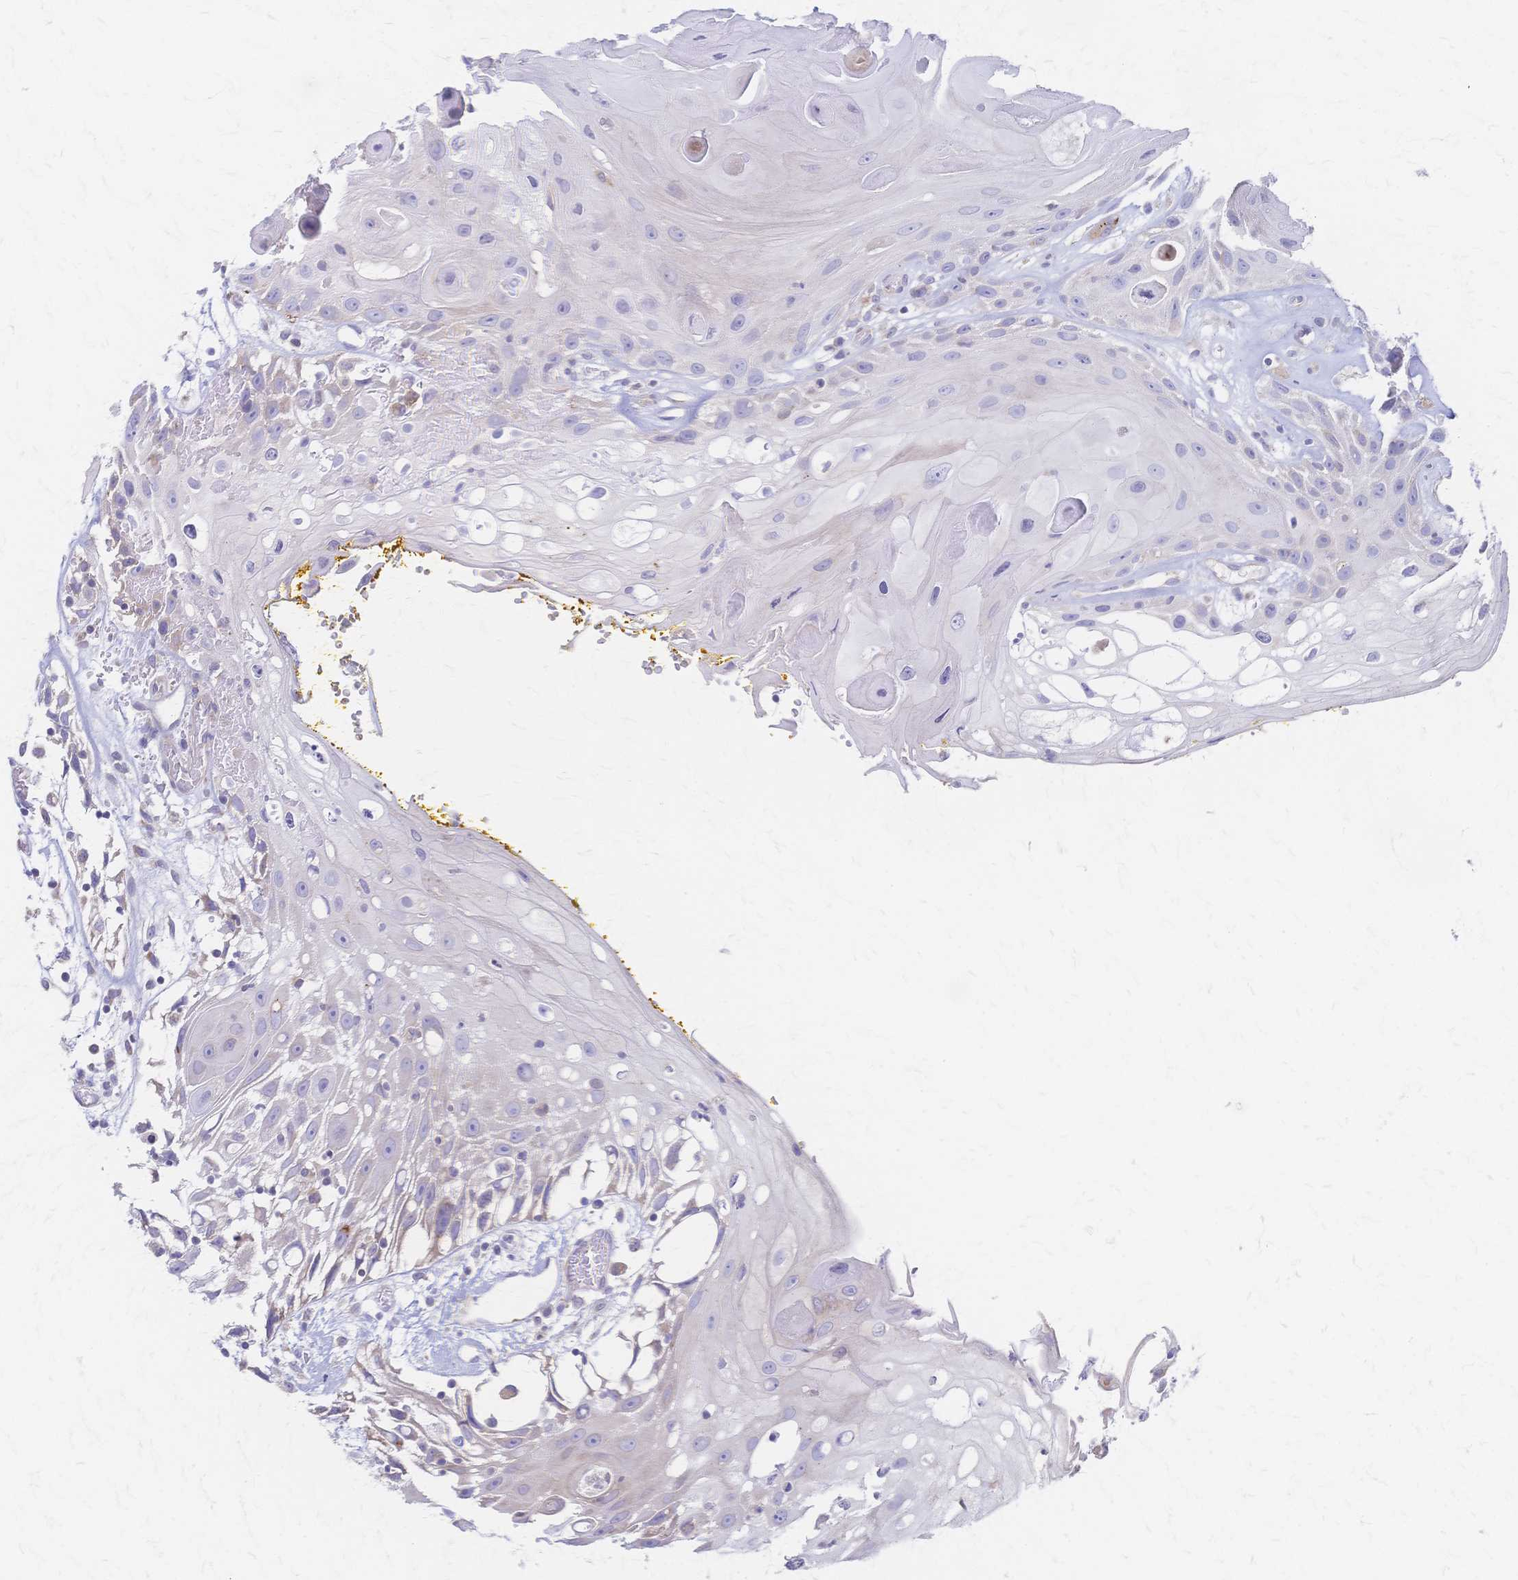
{"staining": {"intensity": "weak", "quantity": "<25%", "location": "cytoplasmic/membranous"}, "tissue": "head and neck cancer", "cell_type": "Tumor cells", "image_type": "cancer", "snomed": [{"axis": "morphology", "description": "Squamous cell carcinoma, NOS"}, {"axis": "topography", "description": "Oral tissue"}, {"axis": "topography", "description": "Head-Neck"}], "caption": "Protein analysis of head and neck cancer exhibits no significant staining in tumor cells.", "gene": "CYB5A", "patient": {"sex": "male", "age": 49}}